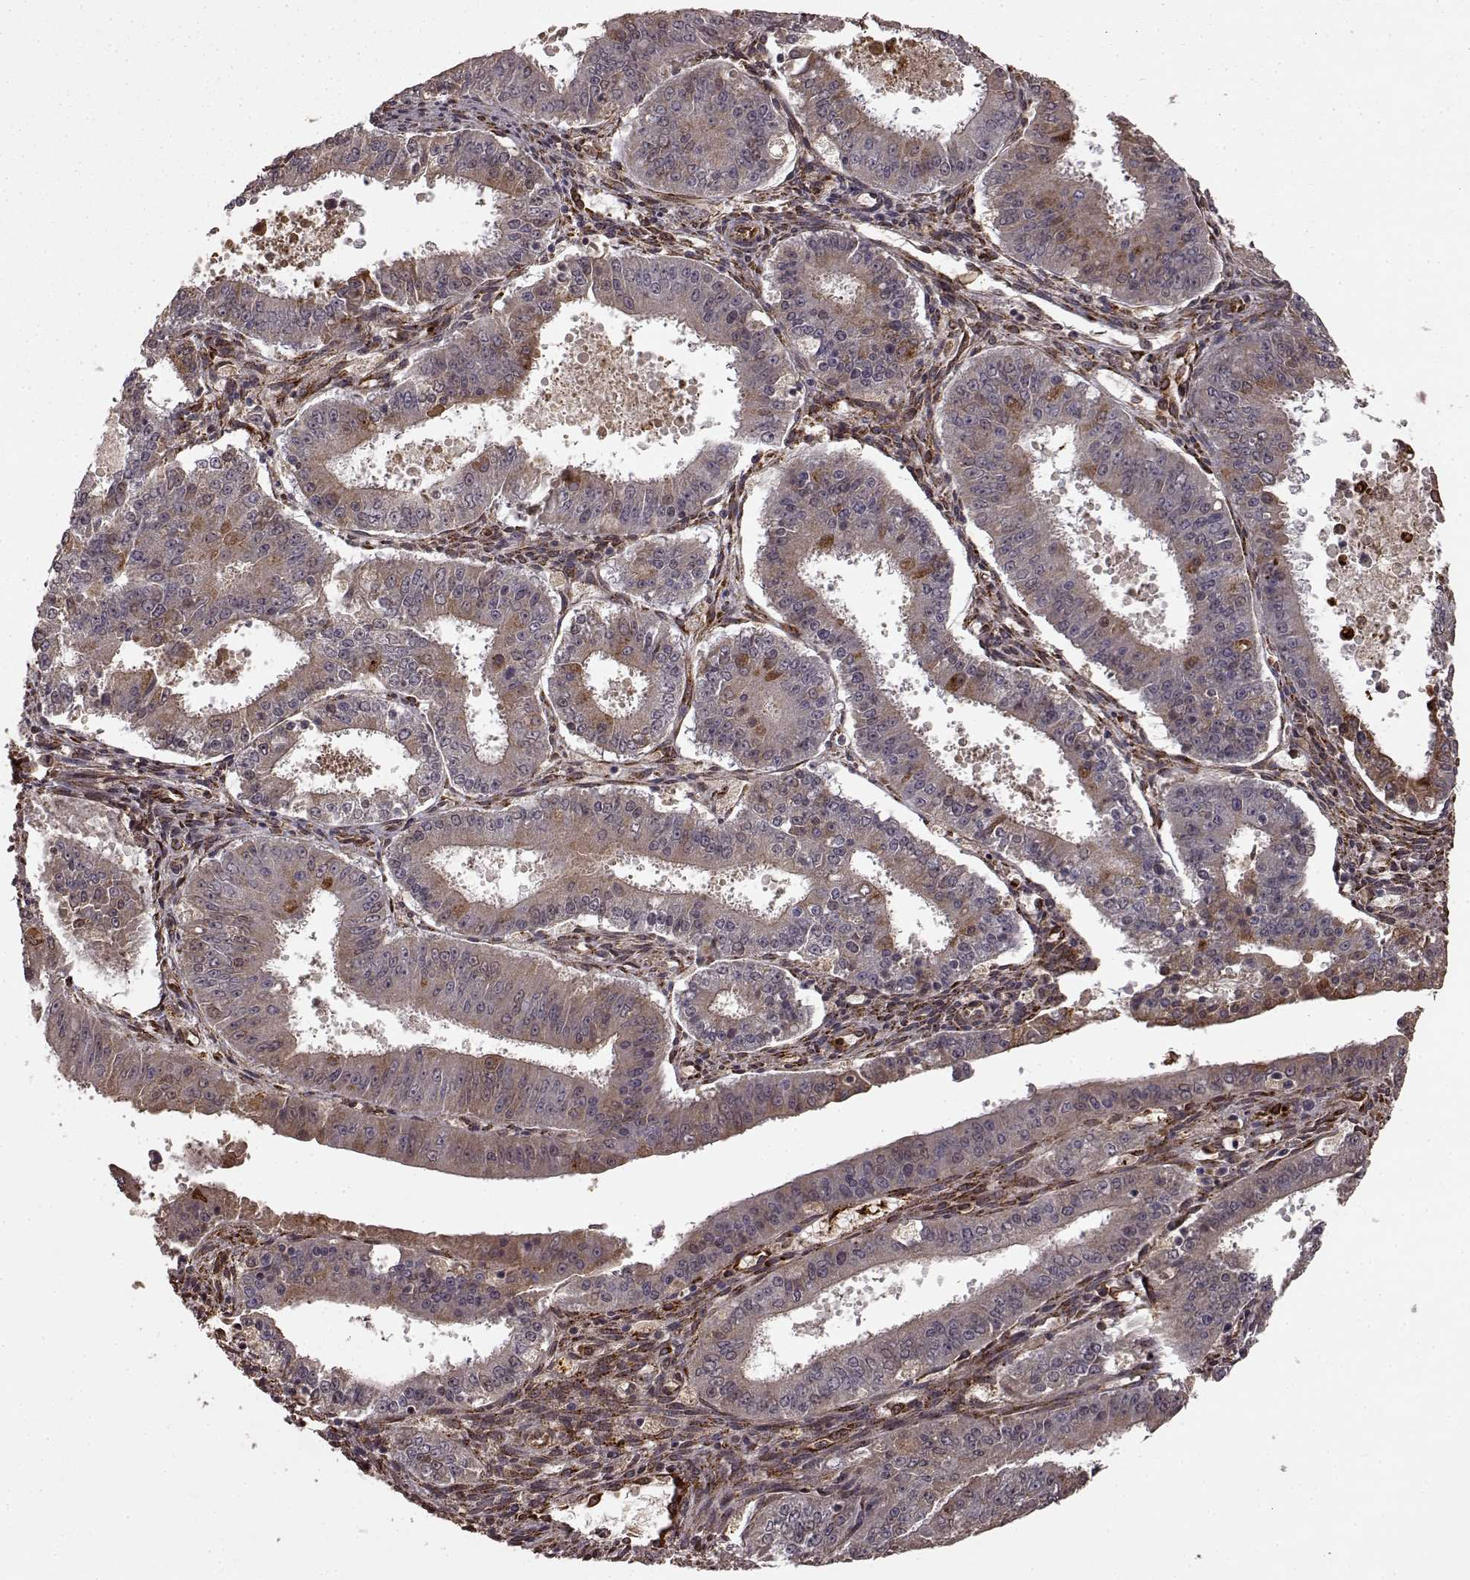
{"staining": {"intensity": "moderate", "quantity": "<25%", "location": "cytoplasmic/membranous"}, "tissue": "ovarian cancer", "cell_type": "Tumor cells", "image_type": "cancer", "snomed": [{"axis": "morphology", "description": "Carcinoma, endometroid"}, {"axis": "topography", "description": "Ovary"}], "caption": "Protein expression analysis of ovarian cancer shows moderate cytoplasmic/membranous expression in about <25% of tumor cells.", "gene": "FSTL1", "patient": {"sex": "female", "age": 42}}